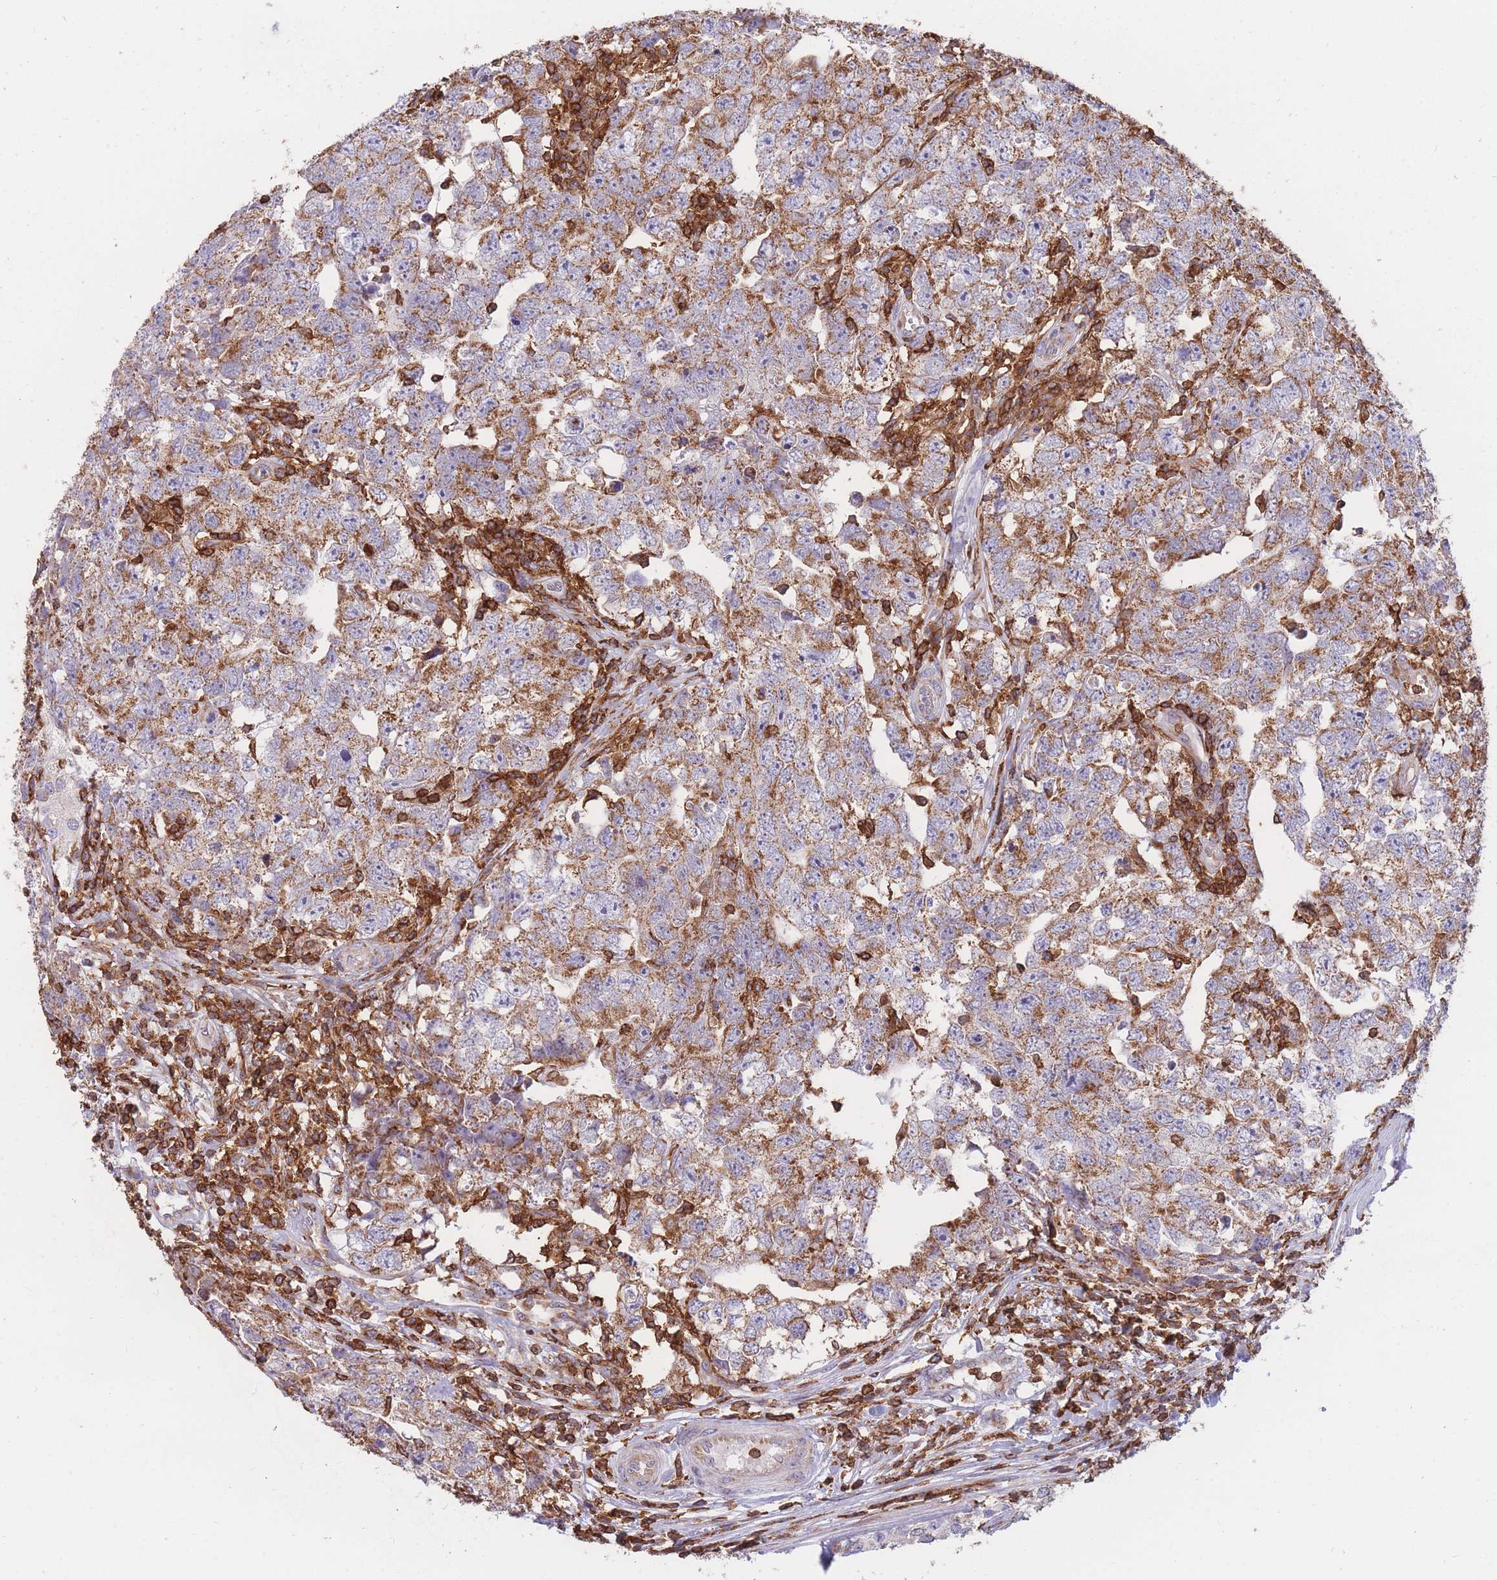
{"staining": {"intensity": "moderate", "quantity": ">75%", "location": "cytoplasmic/membranous"}, "tissue": "testis cancer", "cell_type": "Tumor cells", "image_type": "cancer", "snomed": [{"axis": "morphology", "description": "Carcinoma, Embryonal, NOS"}, {"axis": "topography", "description": "Testis"}], "caption": "Embryonal carcinoma (testis) tissue shows moderate cytoplasmic/membranous positivity in approximately >75% of tumor cells The staining was performed using DAB (3,3'-diaminobenzidine), with brown indicating positive protein expression. Nuclei are stained blue with hematoxylin.", "gene": "MRPL54", "patient": {"sex": "male", "age": 22}}